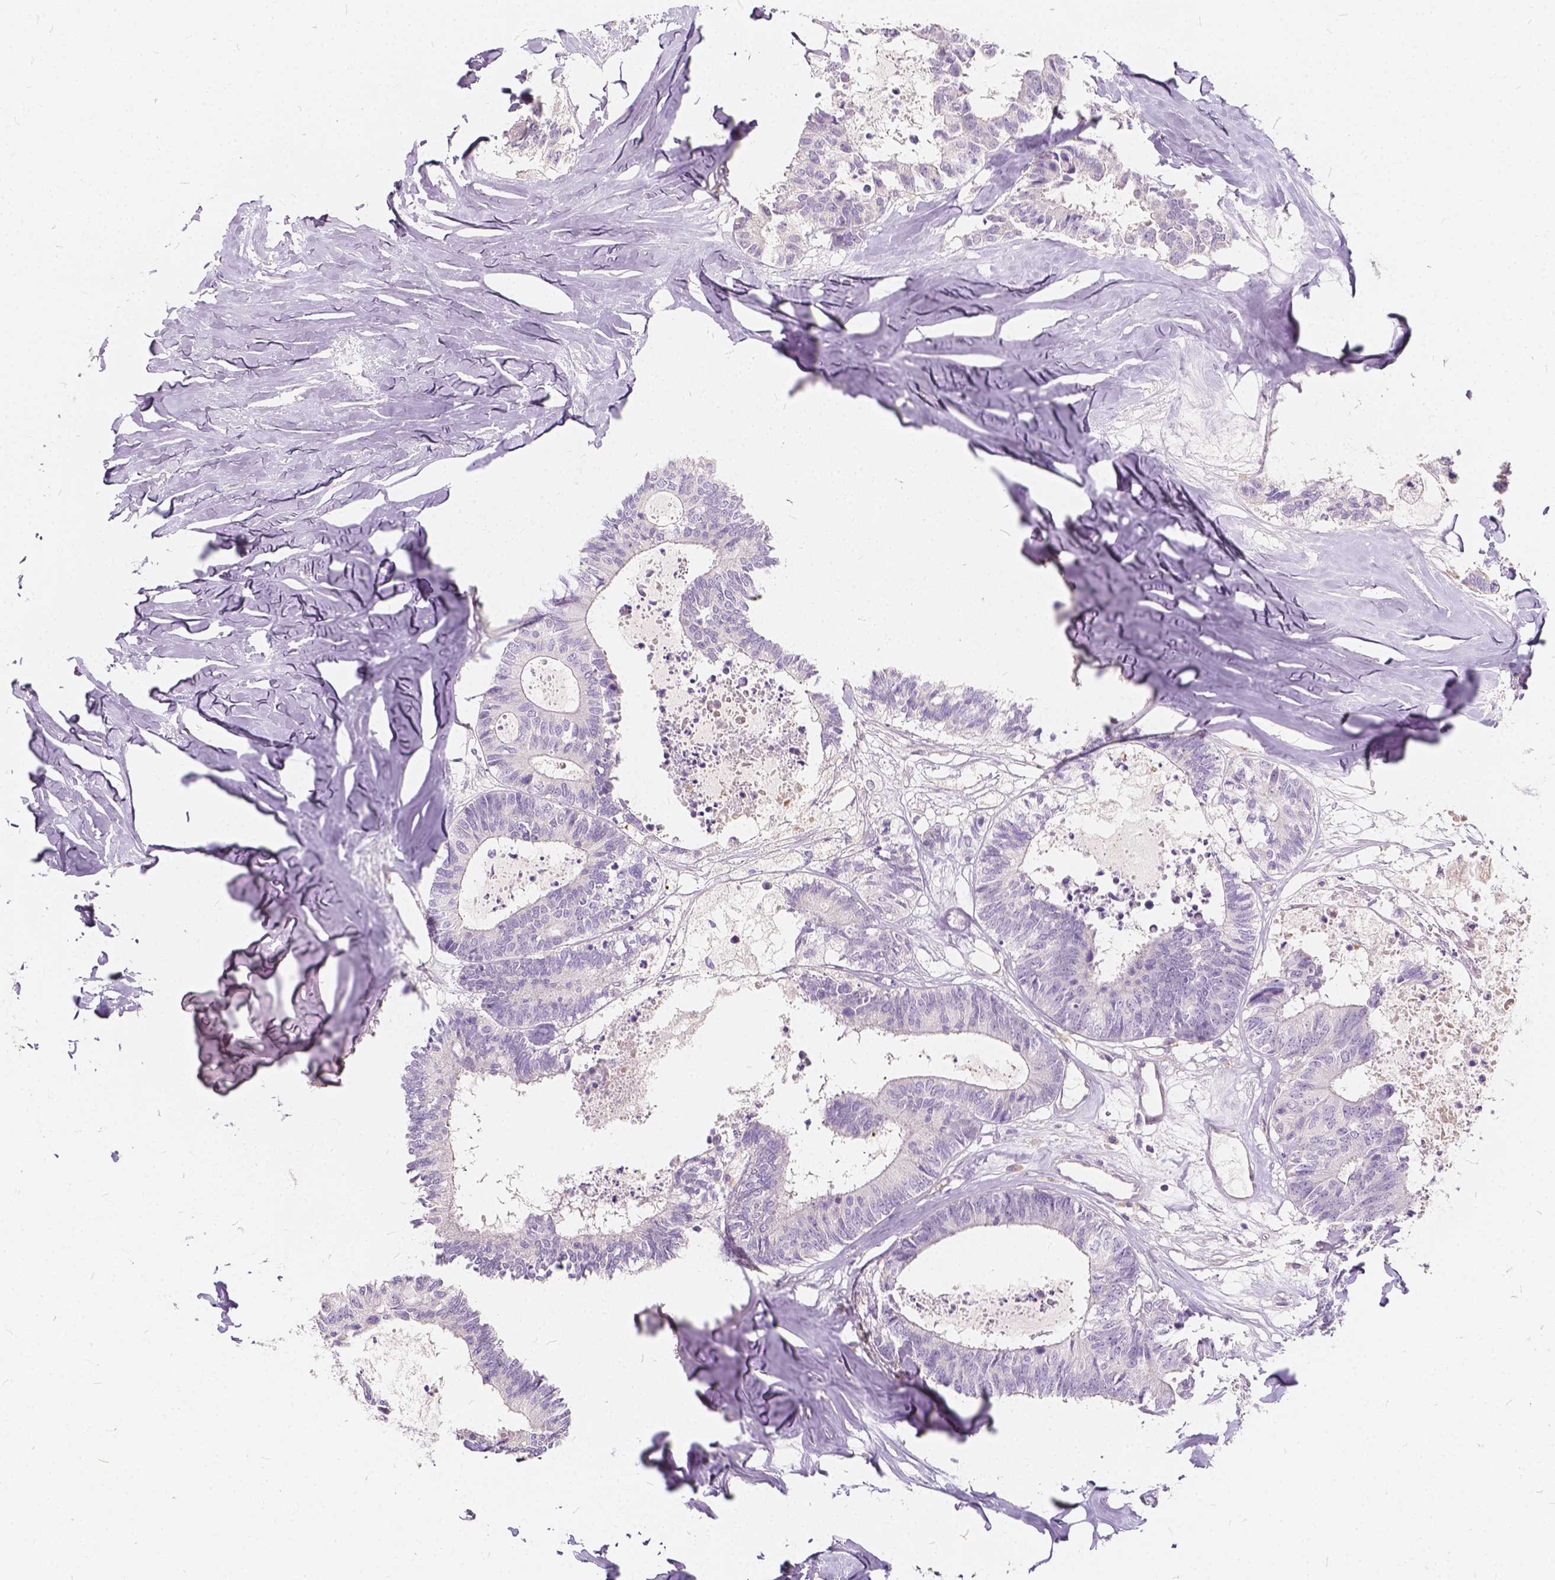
{"staining": {"intensity": "negative", "quantity": "none", "location": "none"}, "tissue": "colorectal cancer", "cell_type": "Tumor cells", "image_type": "cancer", "snomed": [{"axis": "morphology", "description": "Adenocarcinoma, NOS"}, {"axis": "topography", "description": "Colon"}, {"axis": "topography", "description": "Rectum"}], "caption": "Immunohistochemical staining of human adenocarcinoma (colorectal) demonstrates no significant staining in tumor cells.", "gene": "KIAA0513", "patient": {"sex": "male", "age": 57}}